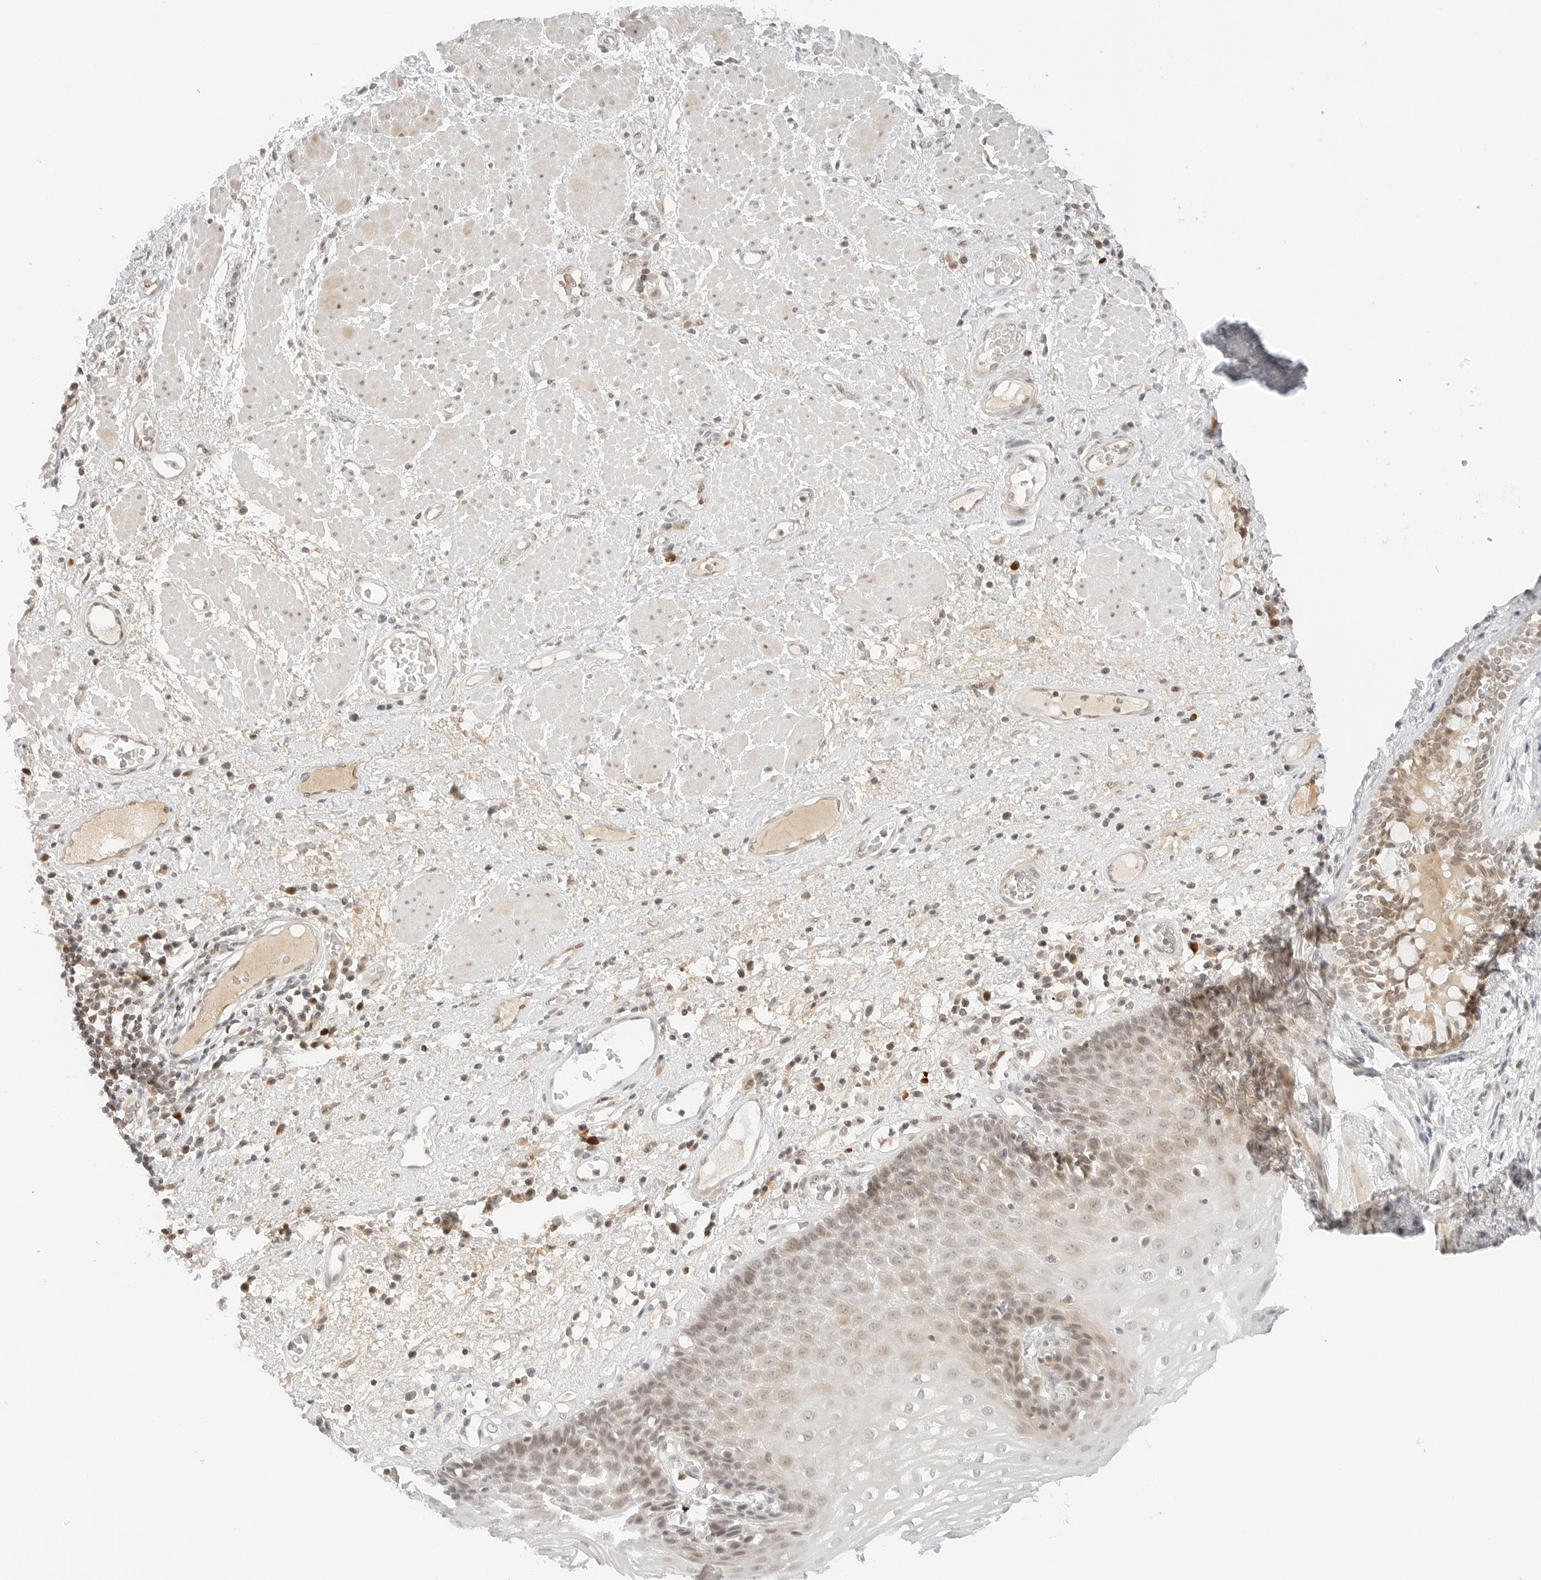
{"staining": {"intensity": "weak", "quantity": "<25%", "location": "cytoplasmic/membranous,nuclear"}, "tissue": "esophagus", "cell_type": "Squamous epithelial cells", "image_type": "normal", "snomed": [{"axis": "morphology", "description": "Normal tissue, NOS"}, {"axis": "morphology", "description": "Adenocarcinoma, NOS"}, {"axis": "topography", "description": "Esophagus"}], "caption": "Protein analysis of normal esophagus reveals no significant positivity in squamous epithelial cells. Brightfield microscopy of immunohistochemistry (IHC) stained with DAB (brown) and hematoxylin (blue), captured at high magnification.", "gene": "NEO1", "patient": {"sex": "male", "age": 62}}